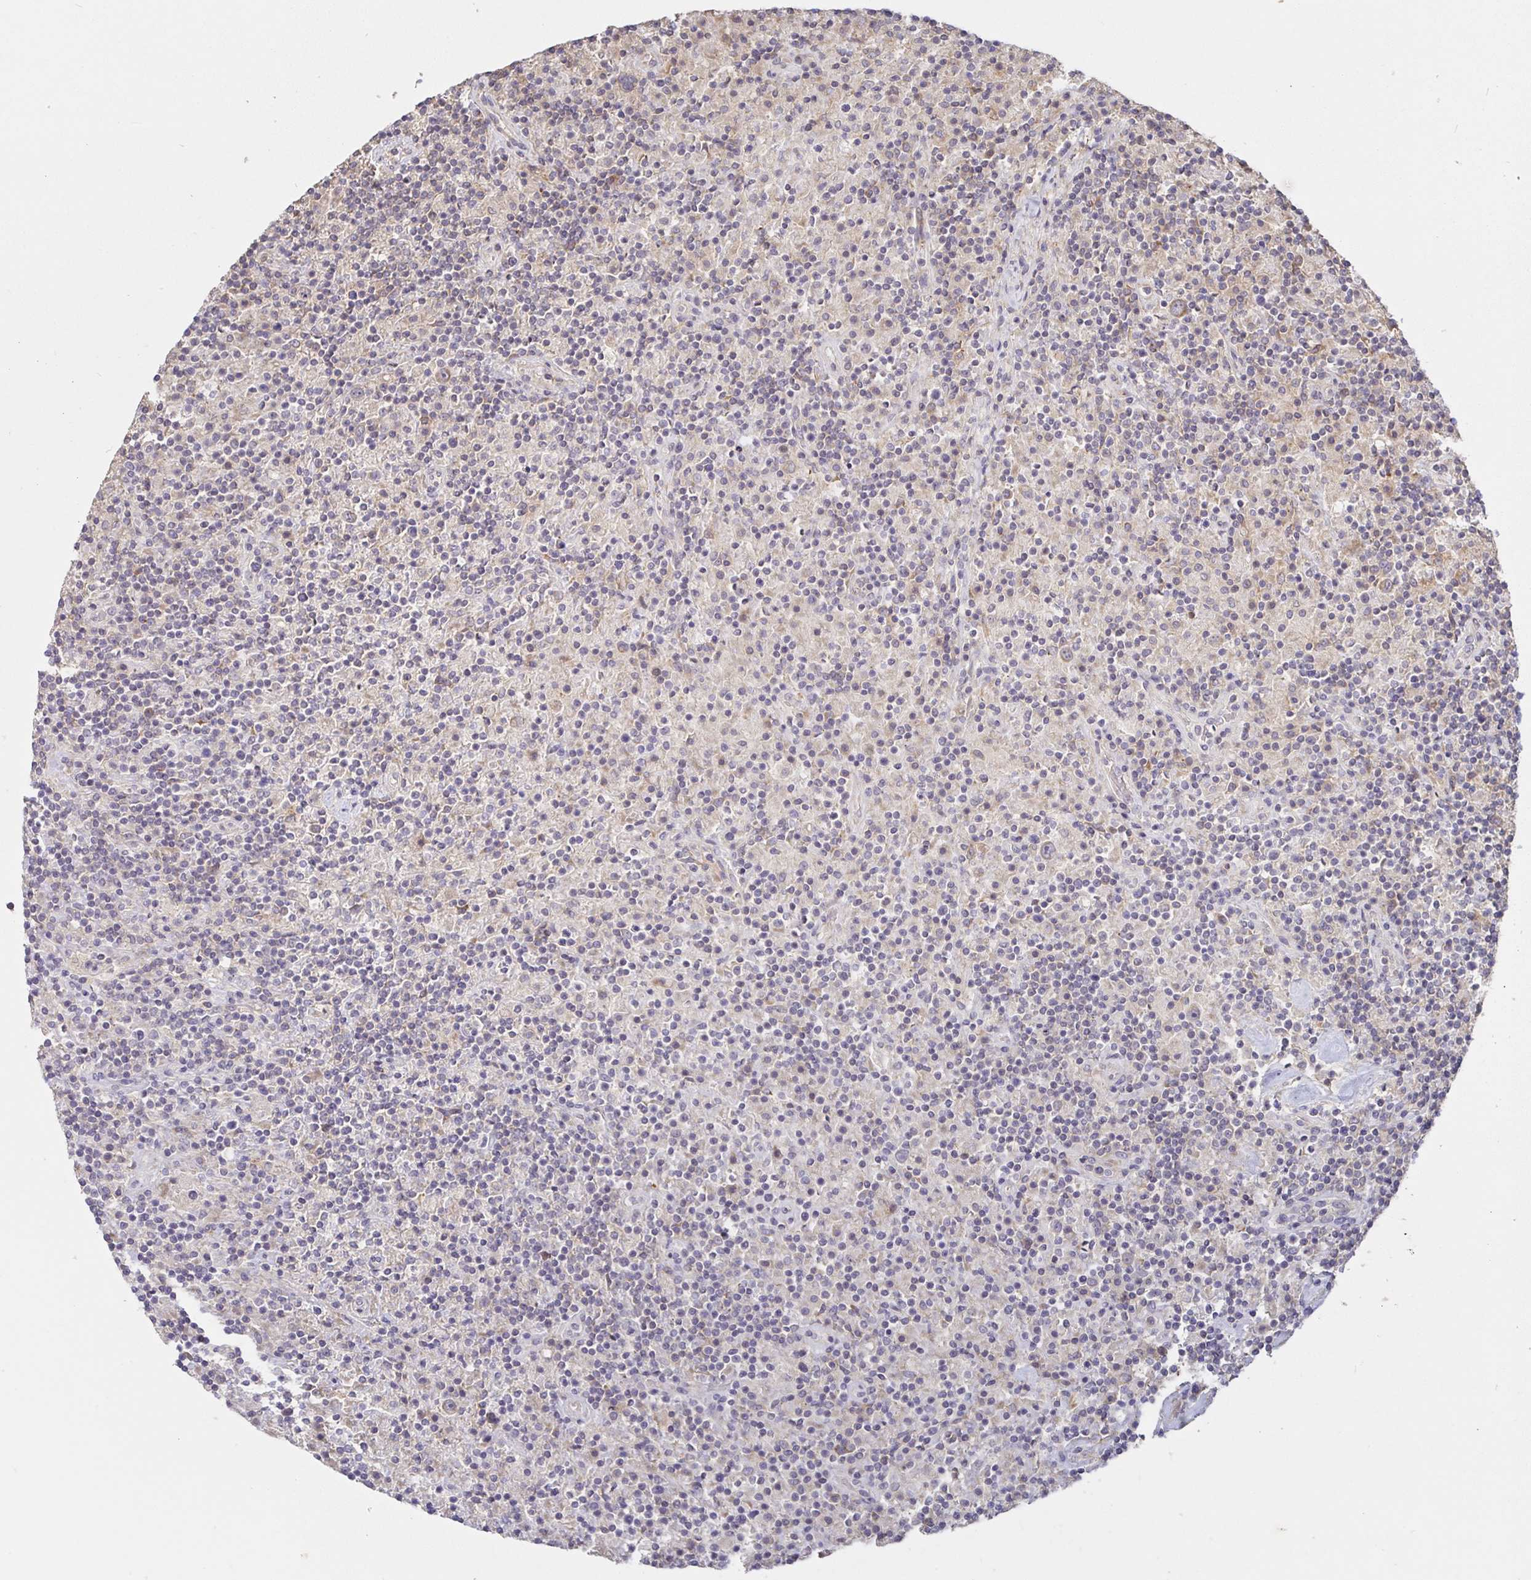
{"staining": {"intensity": "negative", "quantity": "none", "location": "none"}, "tissue": "lymphoma", "cell_type": "Tumor cells", "image_type": "cancer", "snomed": [{"axis": "morphology", "description": "Hodgkin's disease, NOS"}, {"axis": "topography", "description": "Thymus, NOS"}], "caption": "Immunohistochemical staining of lymphoma displays no significant positivity in tumor cells.", "gene": "ZDHHC11", "patient": {"sex": "female", "age": 17}}